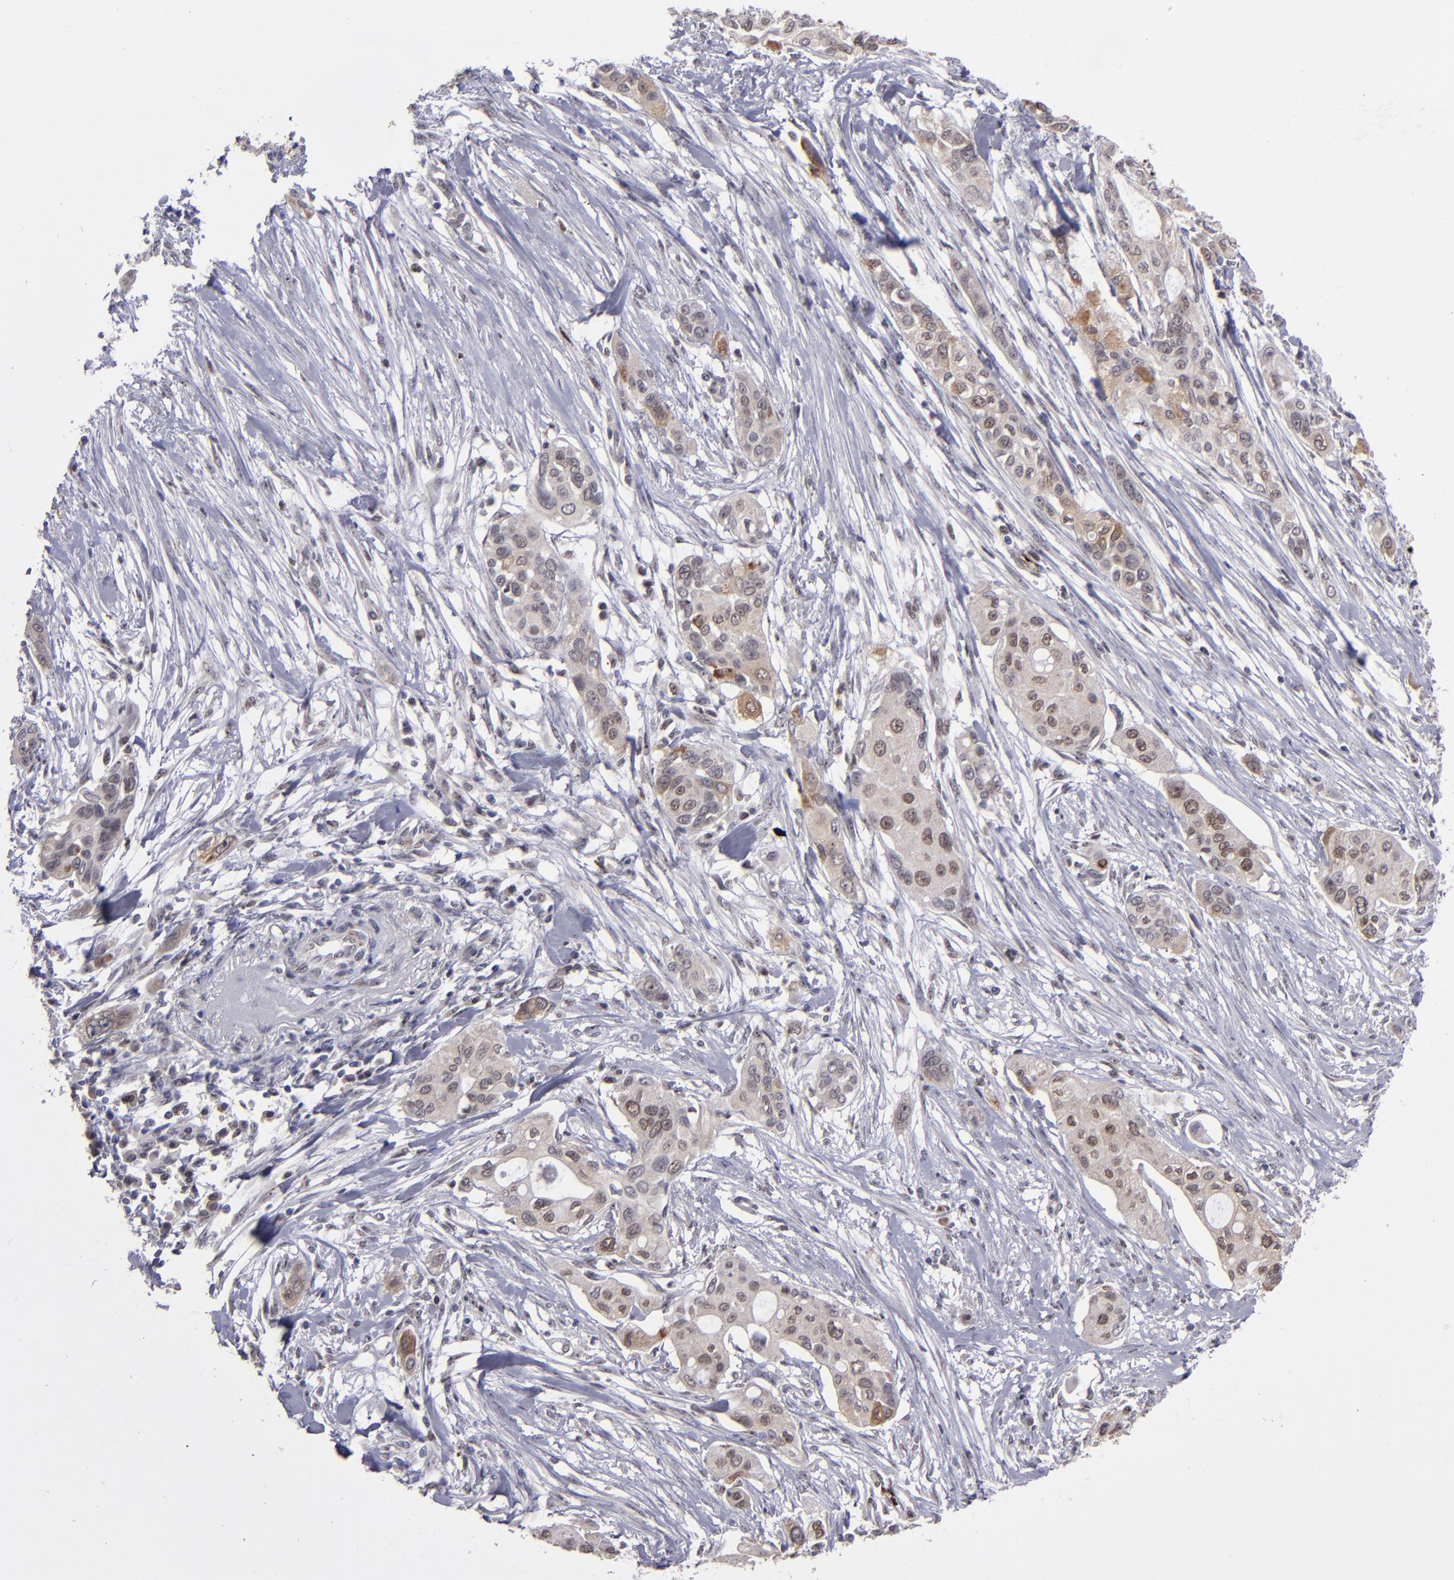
{"staining": {"intensity": "weak", "quantity": "<25%", "location": "nuclear"}, "tissue": "pancreatic cancer", "cell_type": "Tumor cells", "image_type": "cancer", "snomed": [{"axis": "morphology", "description": "Adenocarcinoma, NOS"}, {"axis": "topography", "description": "Pancreas"}], "caption": "Tumor cells are negative for protein expression in human pancreatic cancer (adenocarcinoma). The staining is performed using DAB brown chromogen with nuclei counter-stained in using hematoxylin.", "gene": "RREB1", "patient": {"sex": "female", "age": 60}}